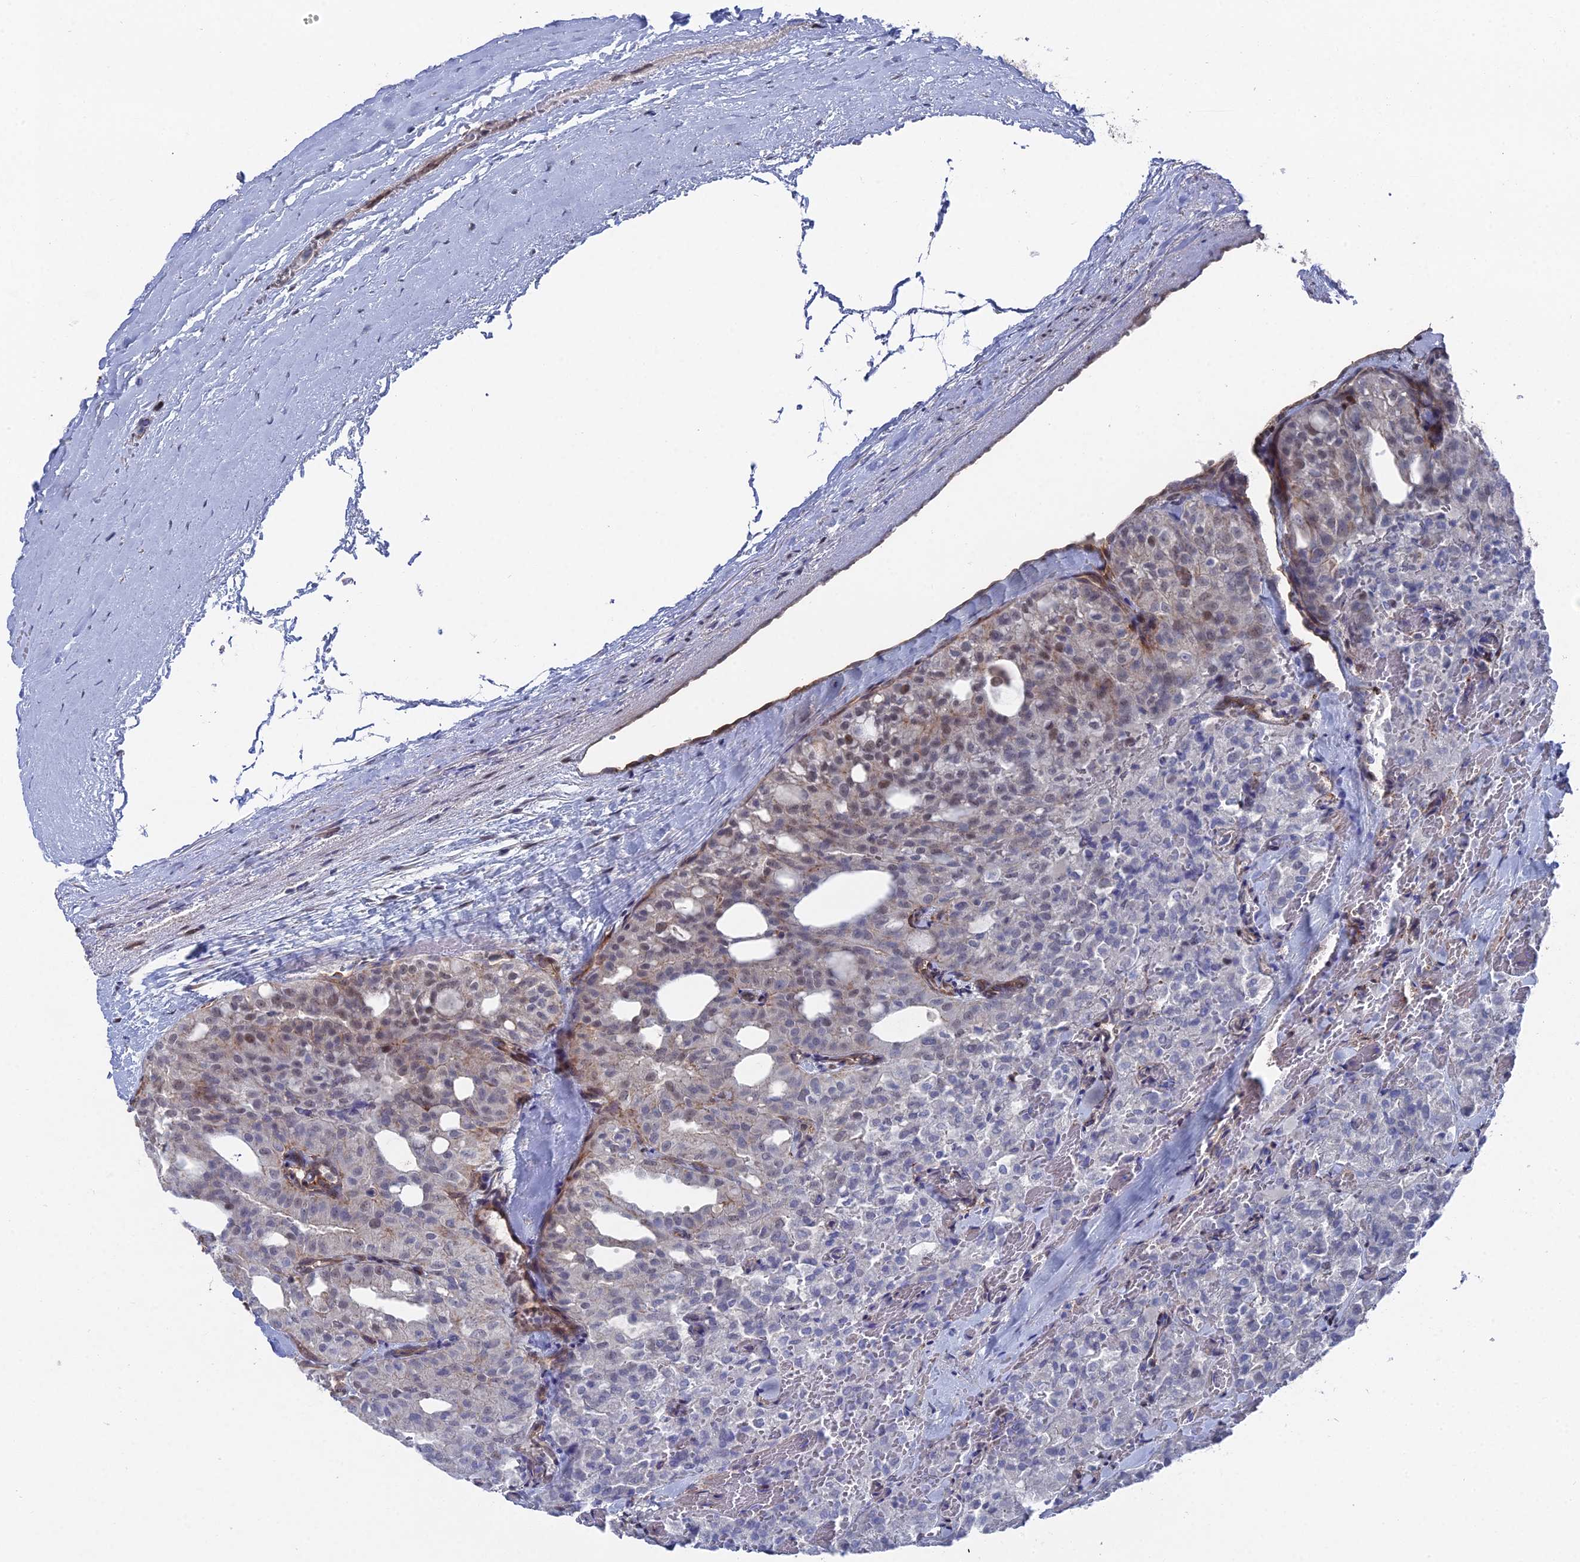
{"staining": {"intensity": "weak", "quantity": "<25%", "location": "nuclear"}, "tissue": "thyroid cancer", "cell_type": "Tumor cells", "image_type": "cancer", "snomed": [{"axis": "morphology", "description": "Follicular adenoma carcinoma, NOS"}, {"axis": "topography", "description": "Thyroid gland"}], "caption": "This micrograph is of follicular adenoma carcinoma (thyroid) stained with immunohistochemistry to label a protein in brown with the nuclei are counter-stained blue. There is no staining in tumor cells.", "gene": "UNC5D", "patient": {"sex": "male", "age": 75}}